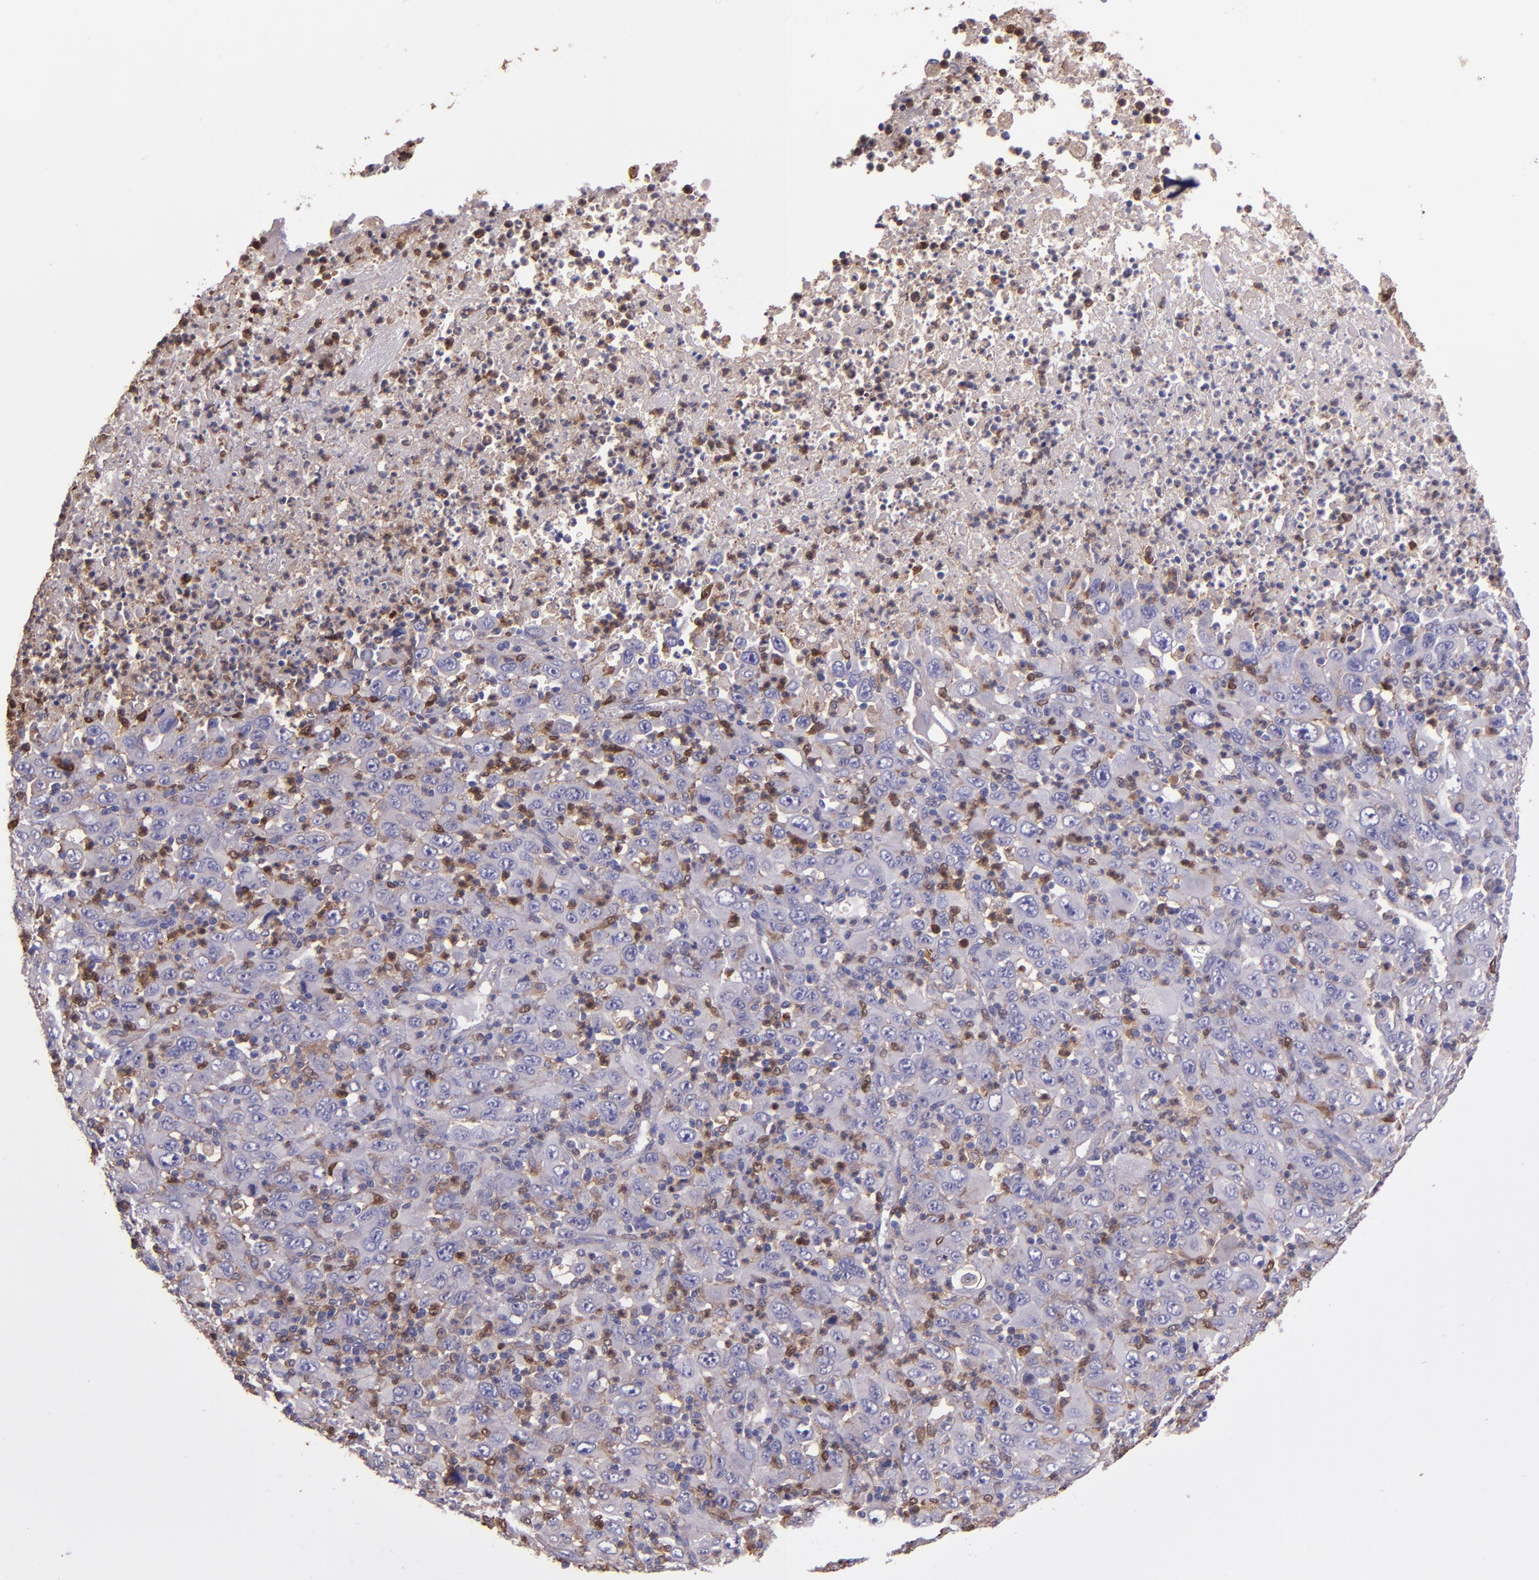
{"staining": {"intensity": "weak", "quantity": "25%-75%", "location": "cytoplasmic/membranous"}, "tissue": "melanoma", "cell_type": "Tumor cells", "image_type": "cancer", "snomed": [{"axis": "morphology", "description": "Malignant melanoma, Metastatic site"}, {"axis": "topography", "description": "Skin"}], "caption": "A high-resolution image shows immunohistochemistry staining of melanoma, which reveals weak cytoplasmic/membranous expression in about 25%-75% of tumor cells.", "gene": "WASHC1", "patient": {"sex": "female", "age": 56}}